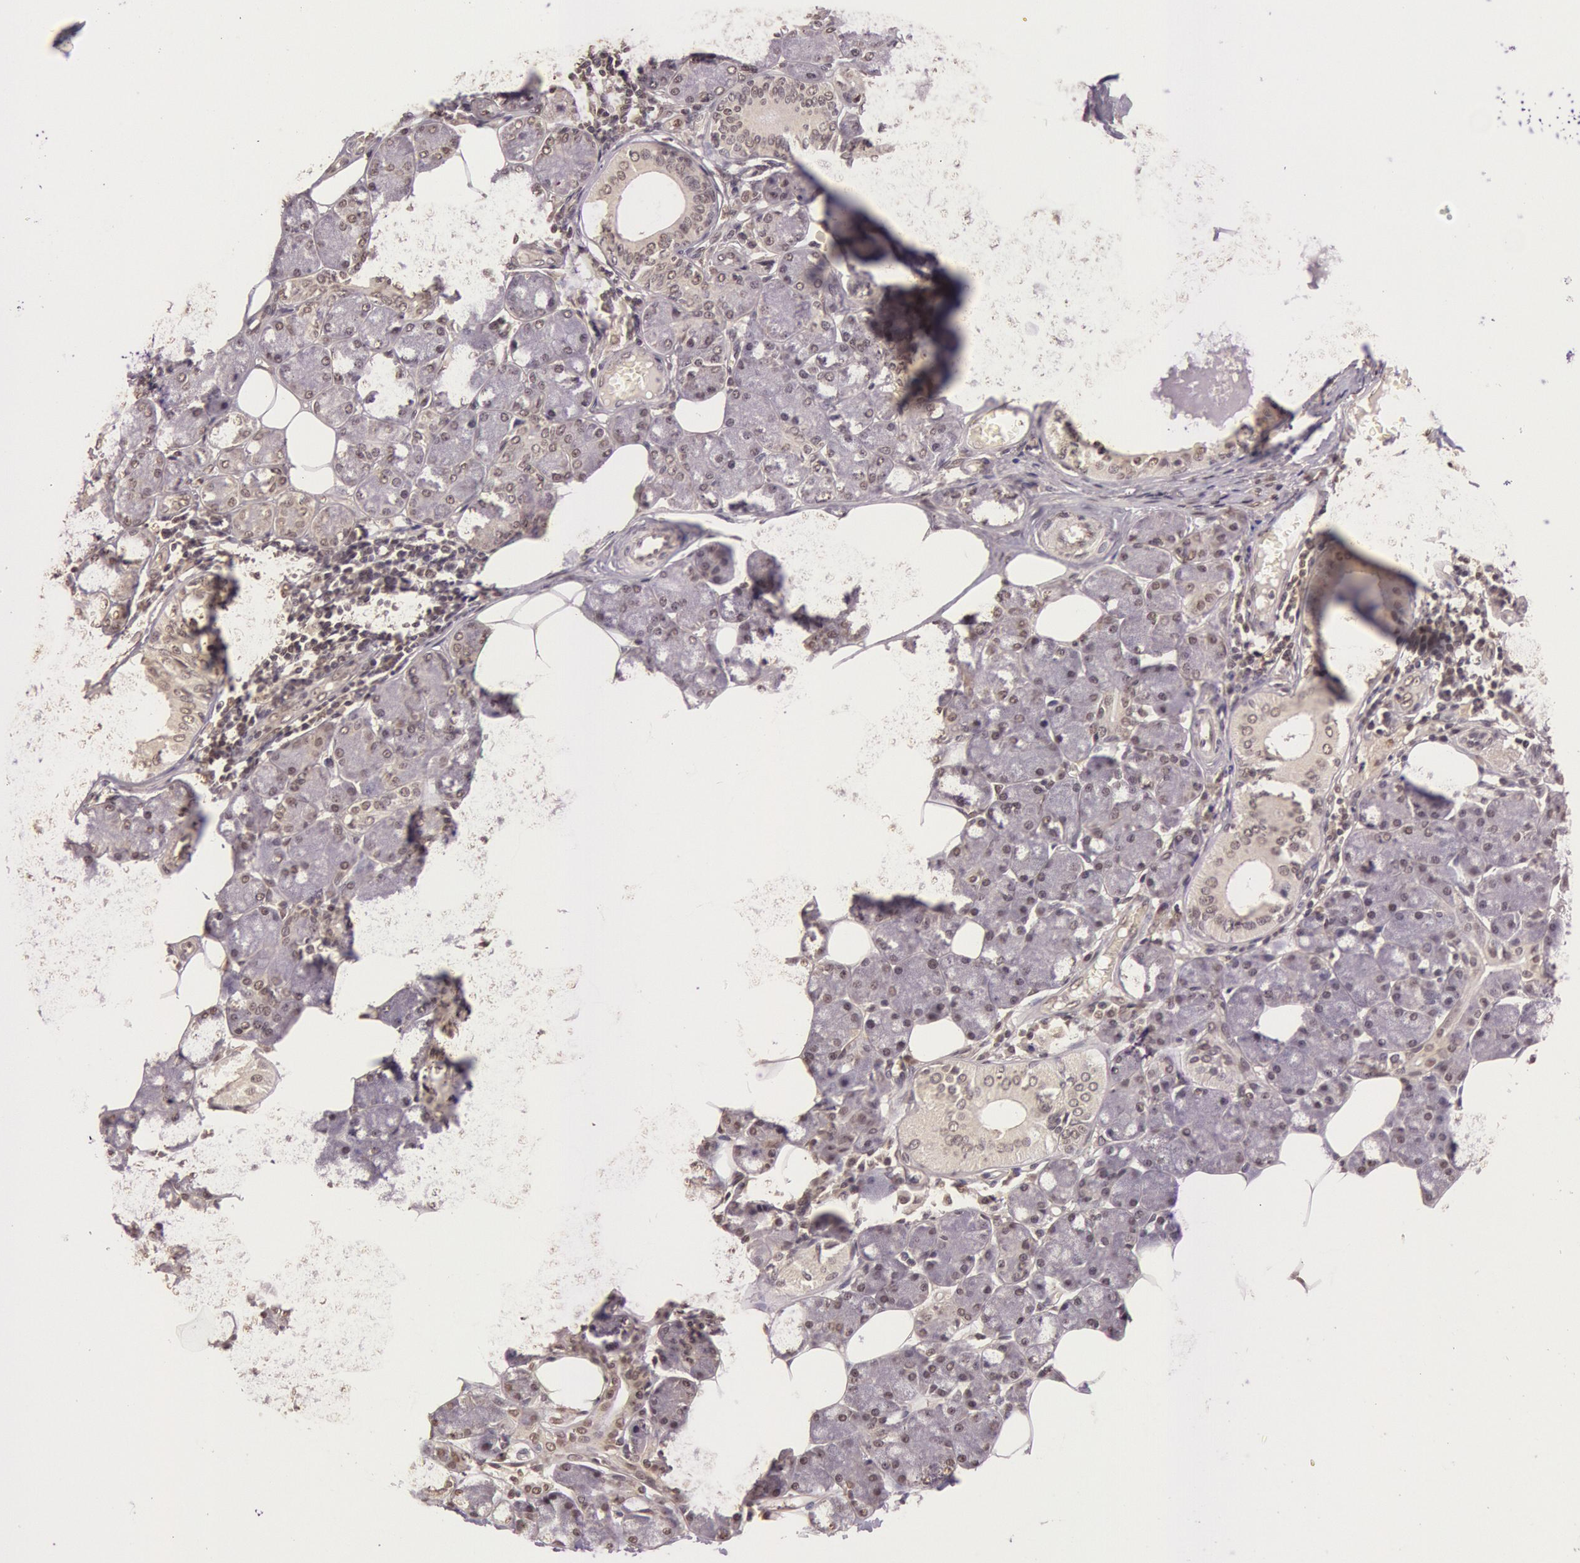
{"staining": {"intensity": "weak", "quantity": "25%-75%", "location": "nuclear"}, "tissue": "salivary gland", "cell_type": "Glandular cells", "image_type": "normal", "snomed": [{"axis": "morphology", "description": "Normal tissue, NOS"}, {"axis": "morphology", "description": "Adenoma, NOS"}, {"axis": "topography", "description": "Salivary gland"}], "caption": "Human salivary gland stained for a protein (brown) demonstrates weak nuclear positive positivity in about 25%-75% of glandular cells.", "gene": "RTL10", "patient": {"sex": "female", "age": 32}}